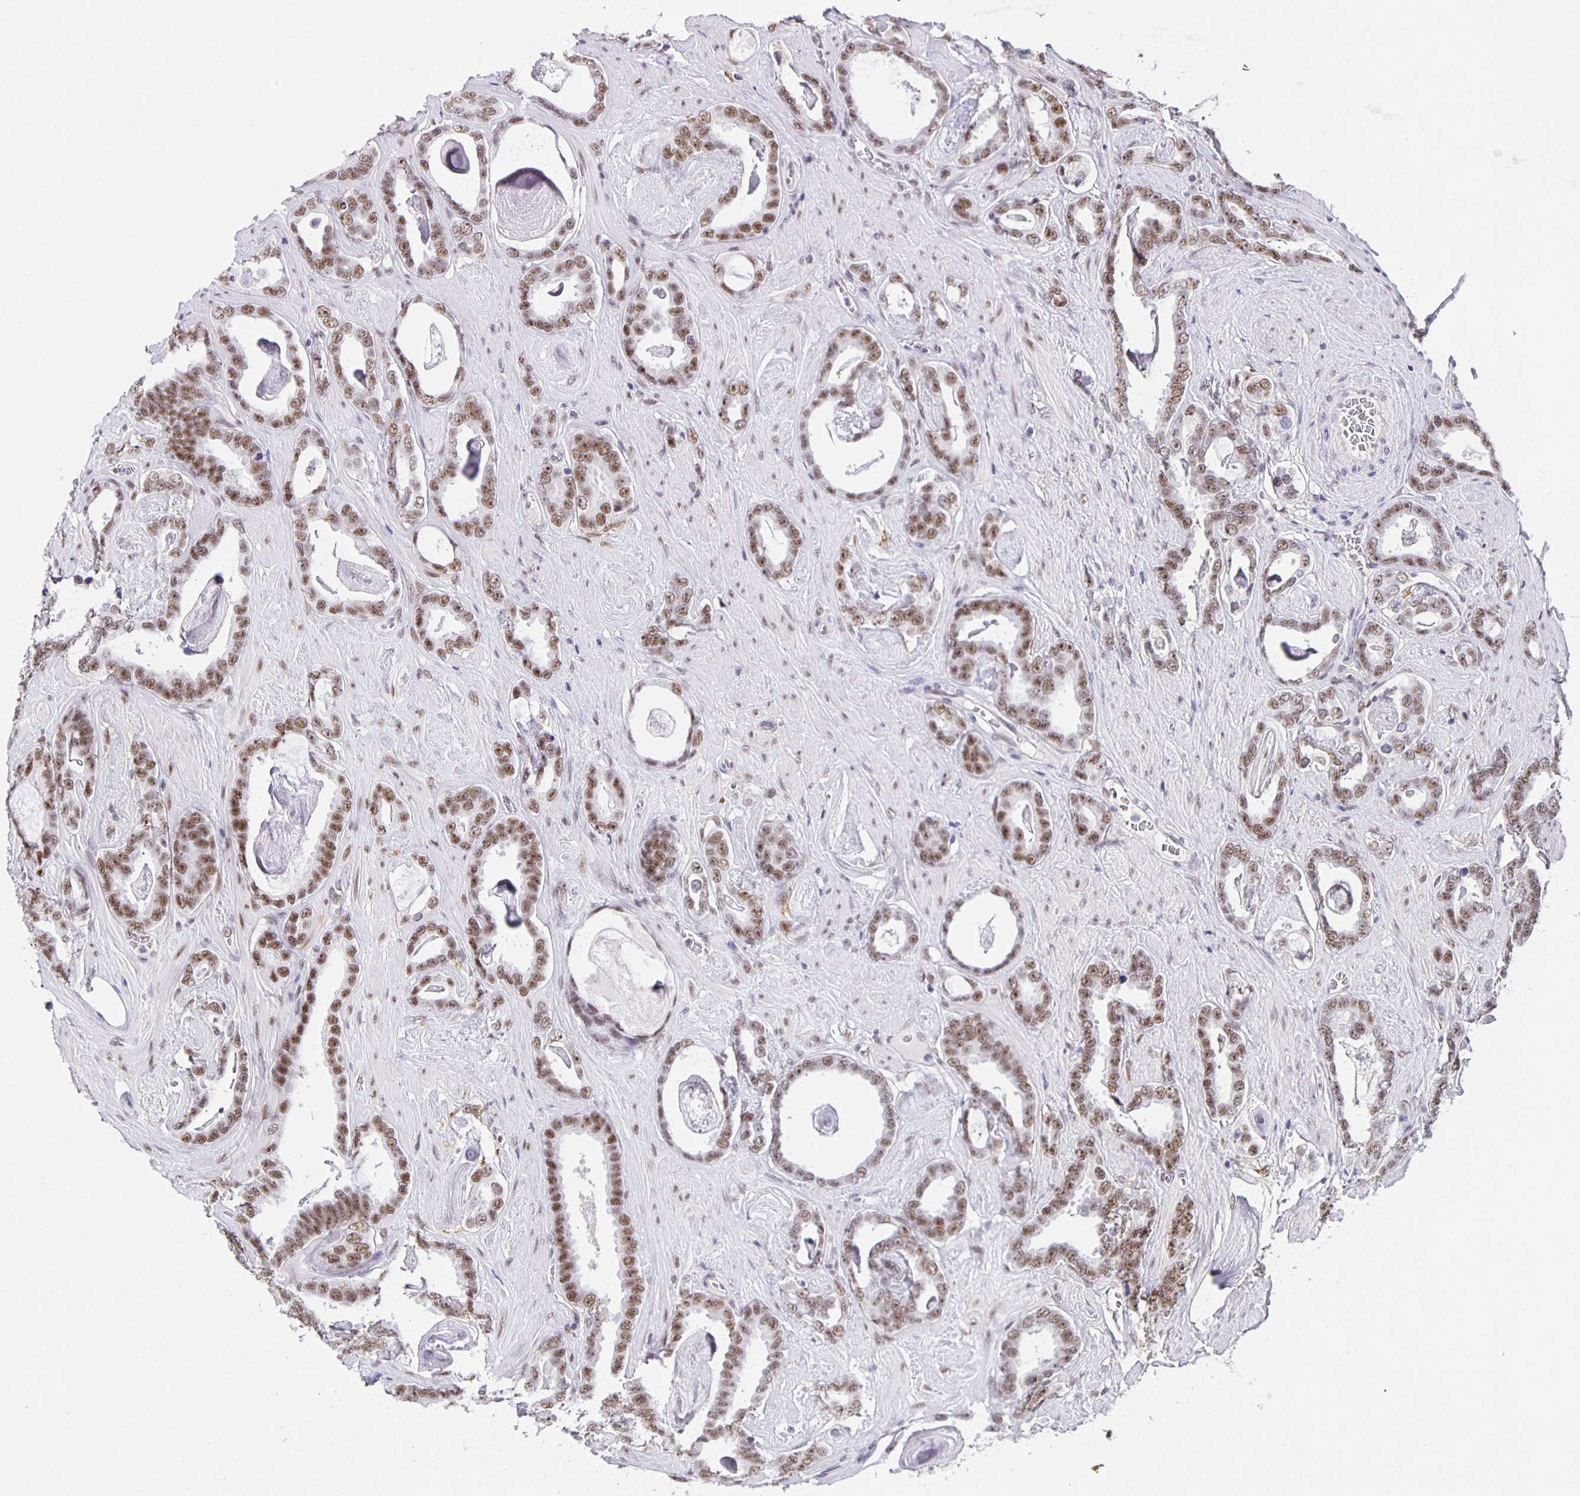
{"staining": {"intensity": "moderate", "quantity": ">75%", "location": "nuclear"}, "tissue": "prostate cancer", "cell_type": "Tumor cells", "image_type": "cancer", "snomed": [{"axis": "morphology", "description": "Adenocarcinoma, High grade"}, {"axis": "topography", "description": "Prostate"}], "caption": "The histopathology image displays immunohistochemical staining of prostate cancer (adenocarcinoma (high-grade)). There is moderate nuclear staining is seen in about >75% of tumor cells. (DAB IHC with brightfield microscopy, high magnification).", "gene": "ZRANB2", "patient": {"sex": "male", "age": 63}}